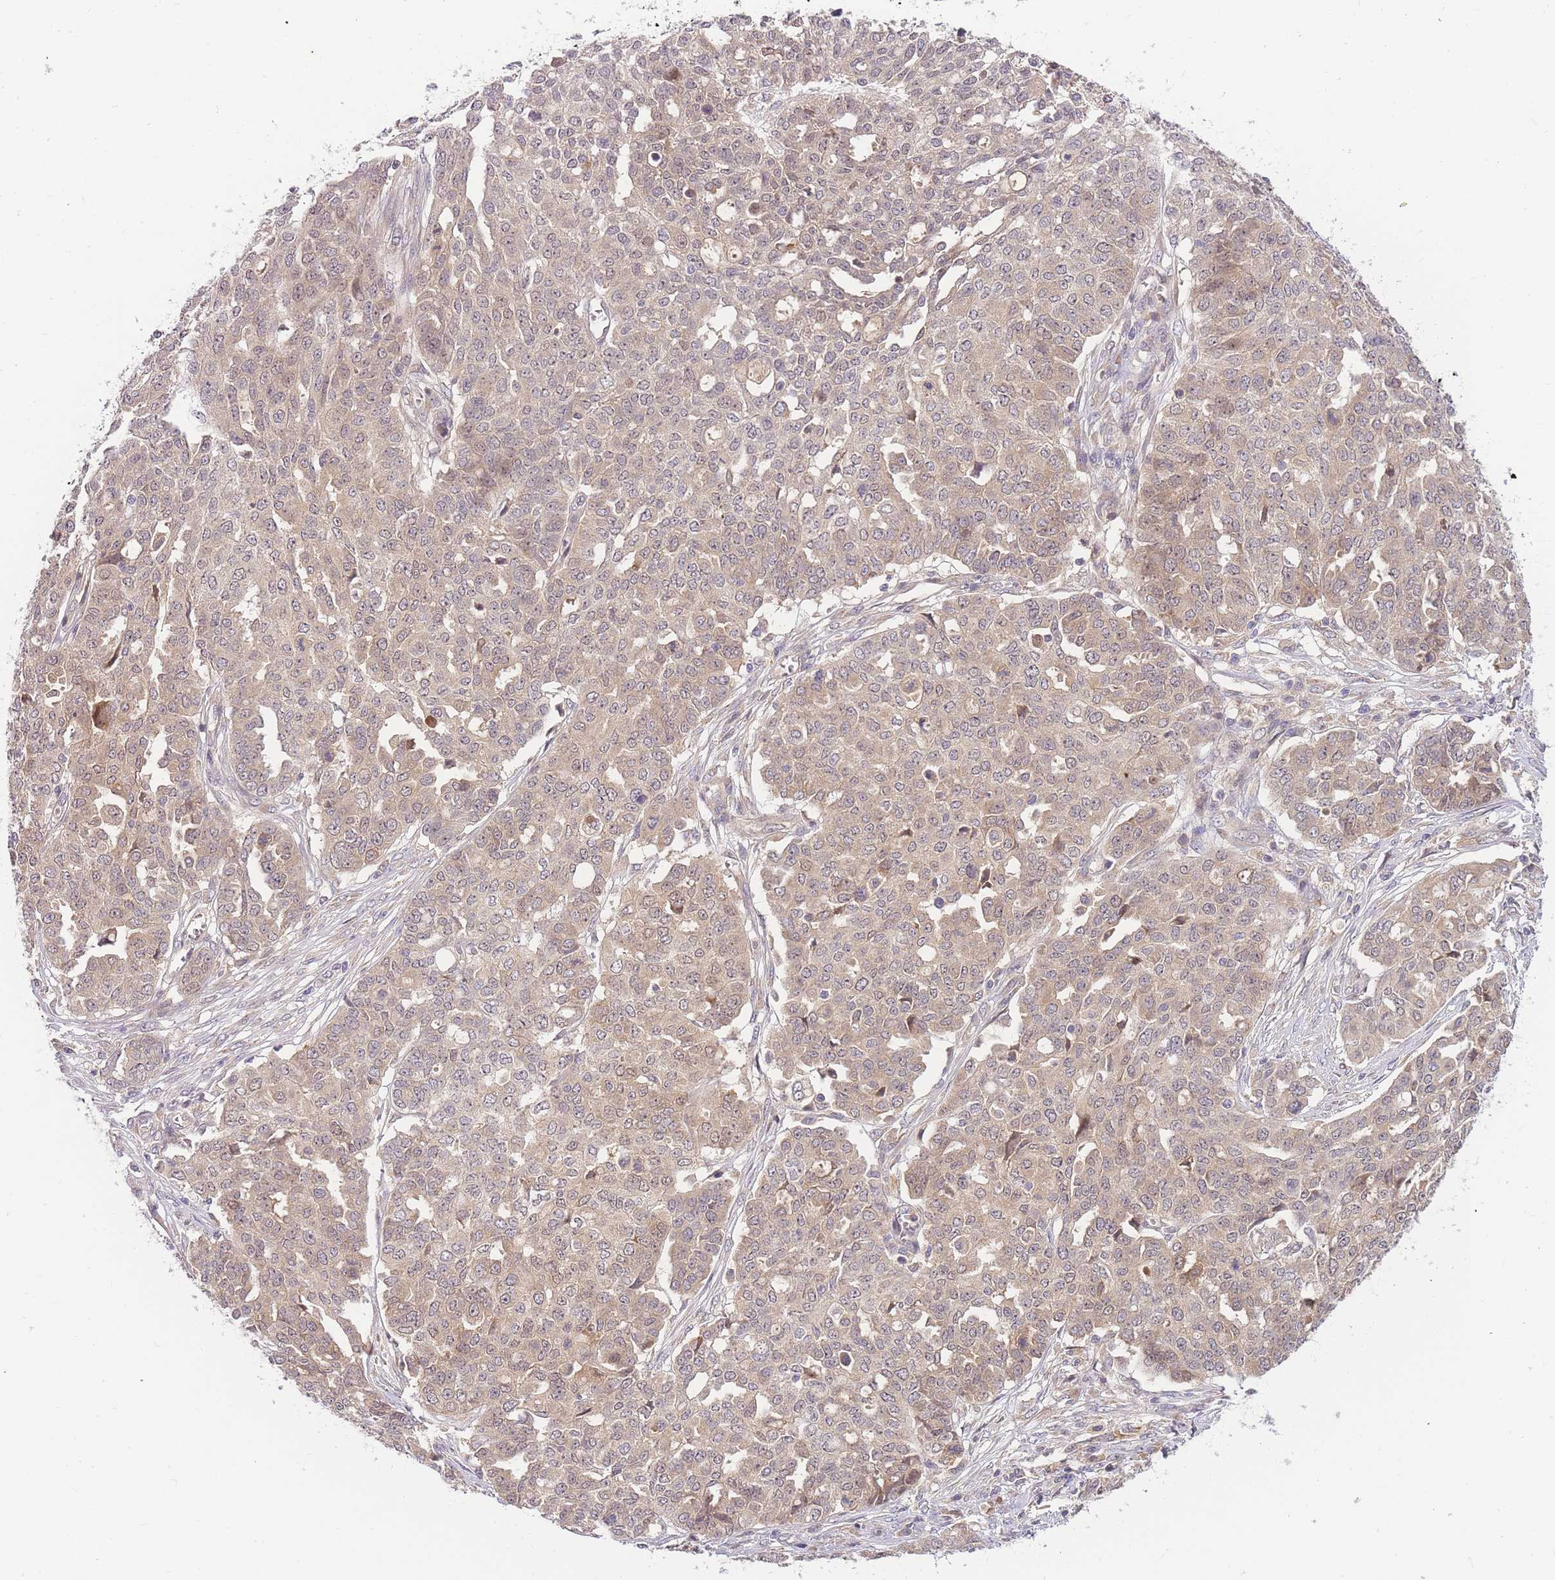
{"staining": {"intensity": "weak", "quantity": ">75%", "location": "cytoplasmic/membranous"}, "tissue": "ovarian cancer", "cell_type": "Tumor cells", "image_type": "cancer", "snomed": [{"axis": "morphology", "description": "Cystadenocarcinoma, serous, NOS"}, {"axis": "topography", "description": "Soft tissue"}, {"axis": "topography", "description": "Ovary"}], "caption": "Ovarian cancer was stained to show a protein in brown. There is low levels of weak cytoplasmic/membranous positivity in about >75% of tumor cells.", "gene": "ZNF577", "patient": {"sex": "female", "age": 57}}